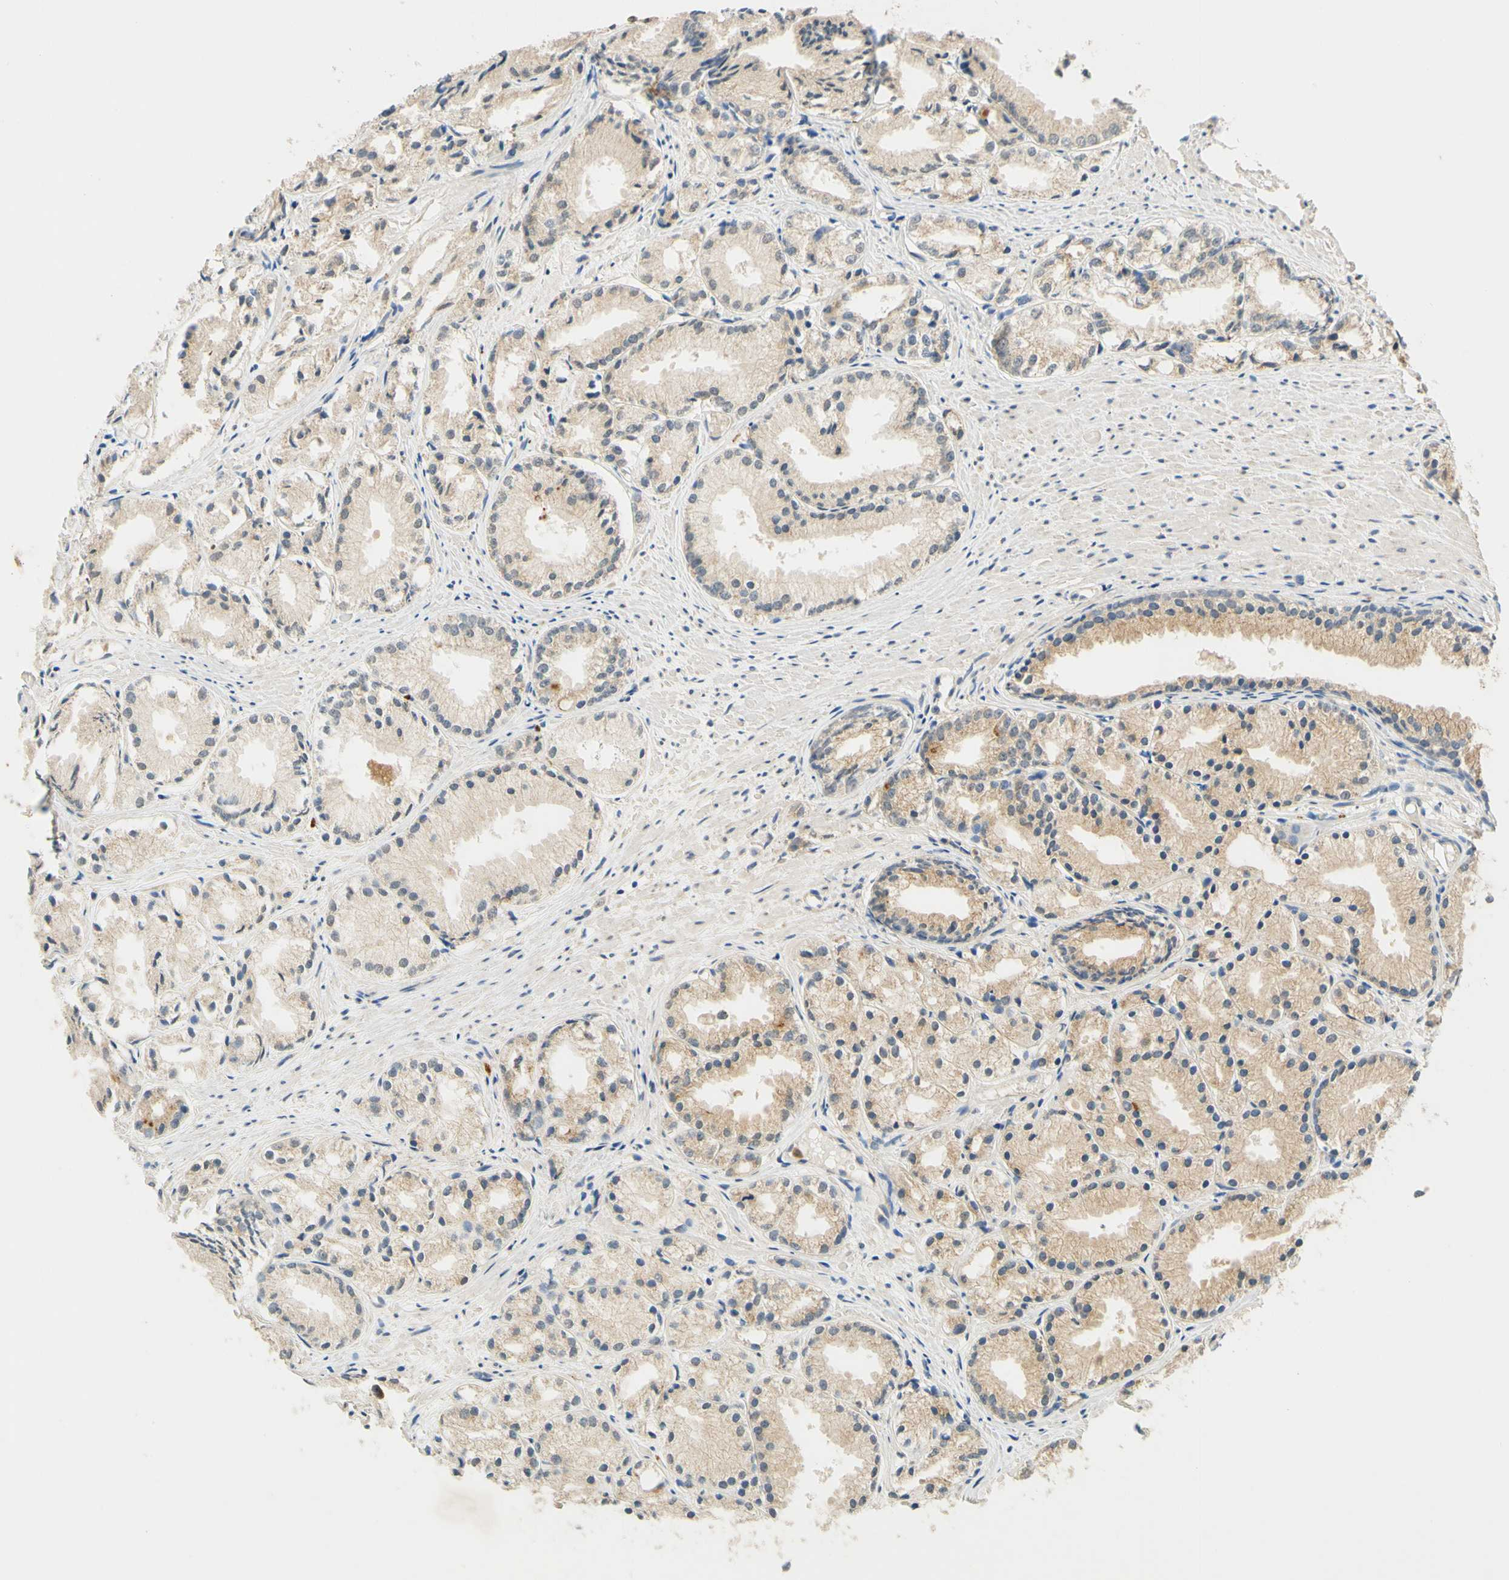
{"staining": {"intensity": "moderate", "quantity": "25%-75%", "location": "cytoplasmic/membranous"}, "tissue": "prostate cancer", "cell_type": "Tumor cells", "image_type": "cancer", "snomed": [{"axis": "morphology", "description": "Adenocarcinoma, Low grade"}, {"axis": "topography", "description": "Prostate"}], "caption": "Approximately 25%-75% of tumor cells in human adenocarcinoma (low-grade) (prostate) reveal moderate cytoplasmic/membranous protein positivity as visualized by brown immunohistochemical staining.", "gene": "ENTREP2", "patient": {"sex": "male", "age": 72}}